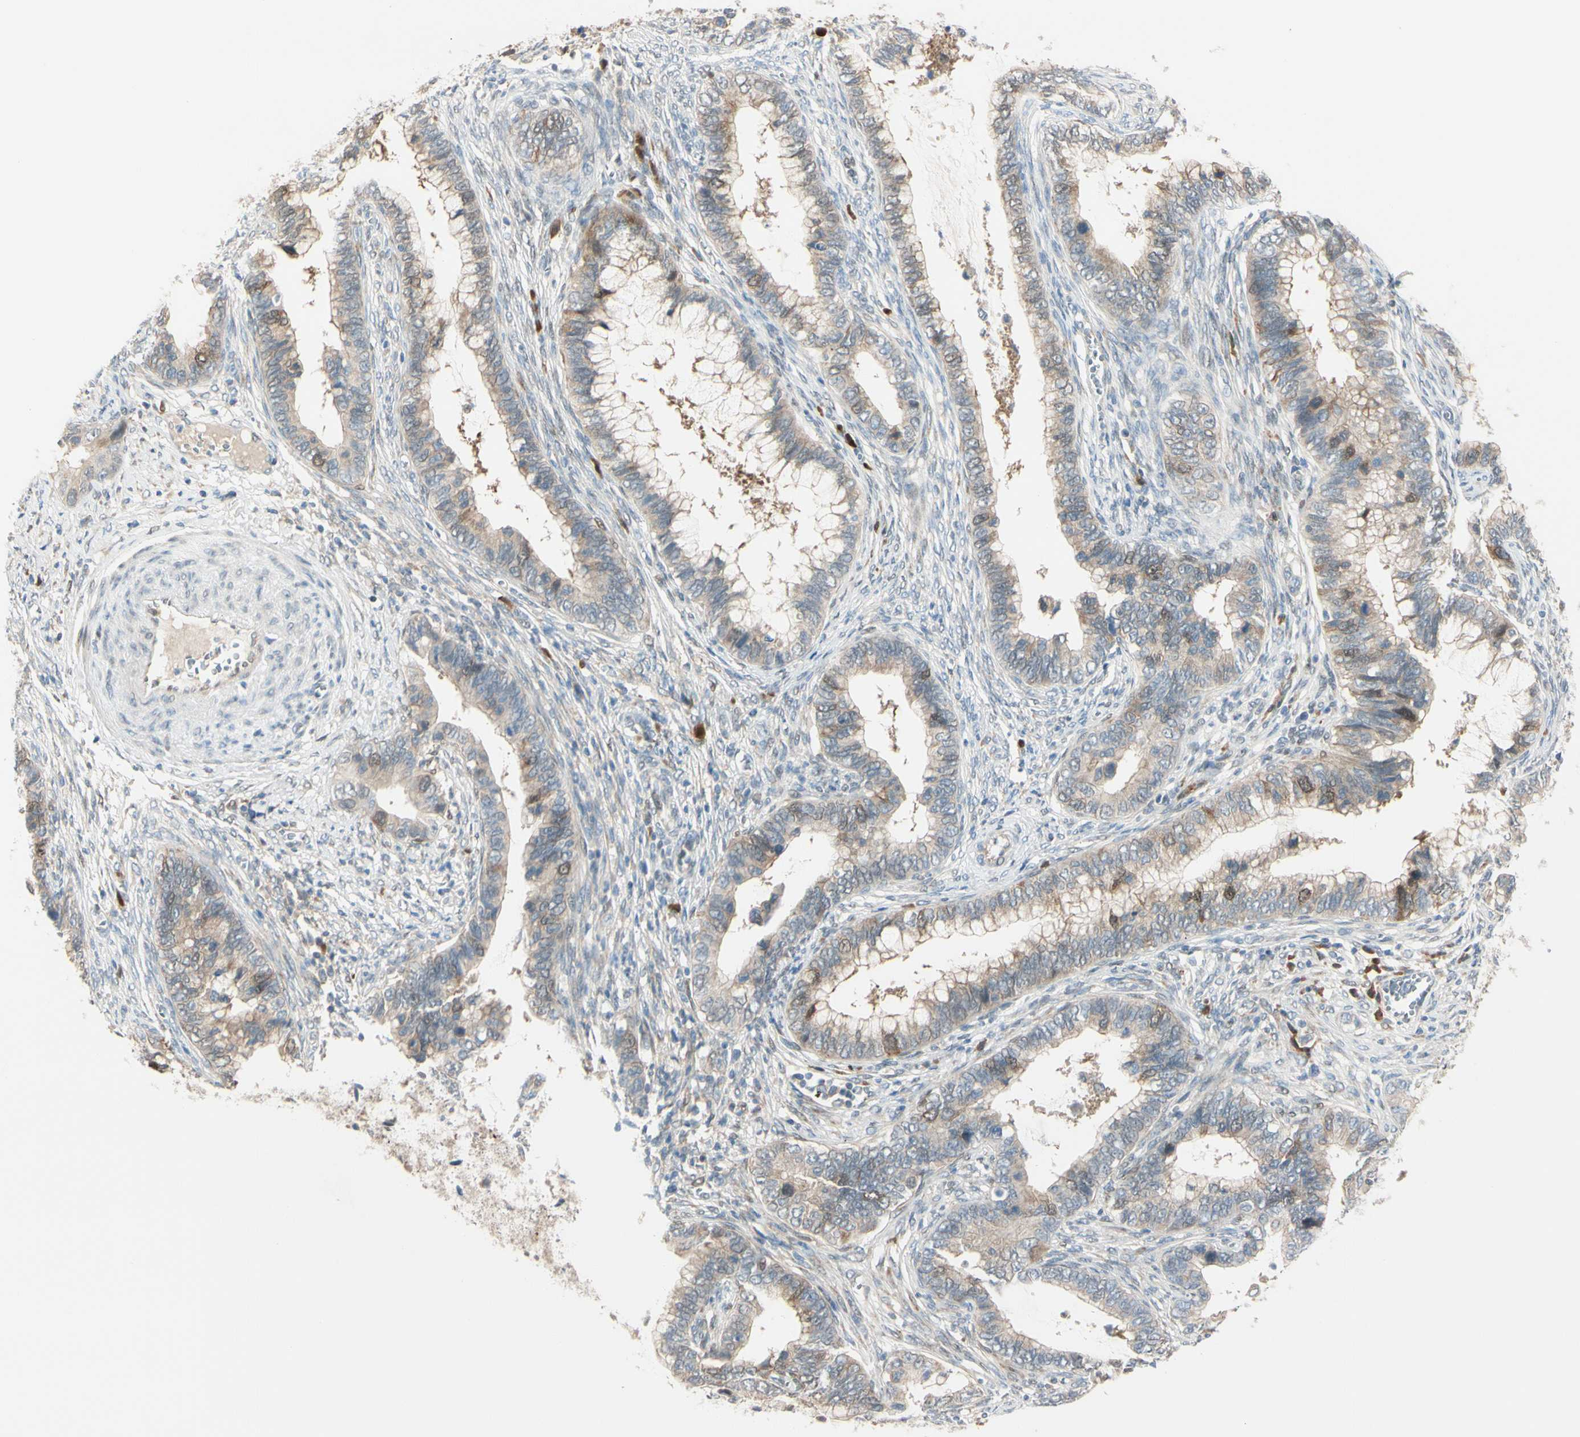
{"staining": {"intensity": "weak", "quantity": ">75%", "location": "cytoplasmic/membranous"}, "tissue": "cervical cancer", "cell_type": "Tumor cells", "image_type": "cancer", "snomed": [{"axis": "morphology", "description": "Adenocarcinoma, NOS"}, {"axis": "topography", "description": "Cervix"}], "caption": "An immunohistochemistry (IHC) photomicrograph of tumor tissue is shown. Protein staining in brown highlights weak cytoplasmic/membranous positivity in adenocarcinoma (cervical) within tumor cells.", "gene": "PTTG1", "patient": {"sex": "female", "age": 44}}